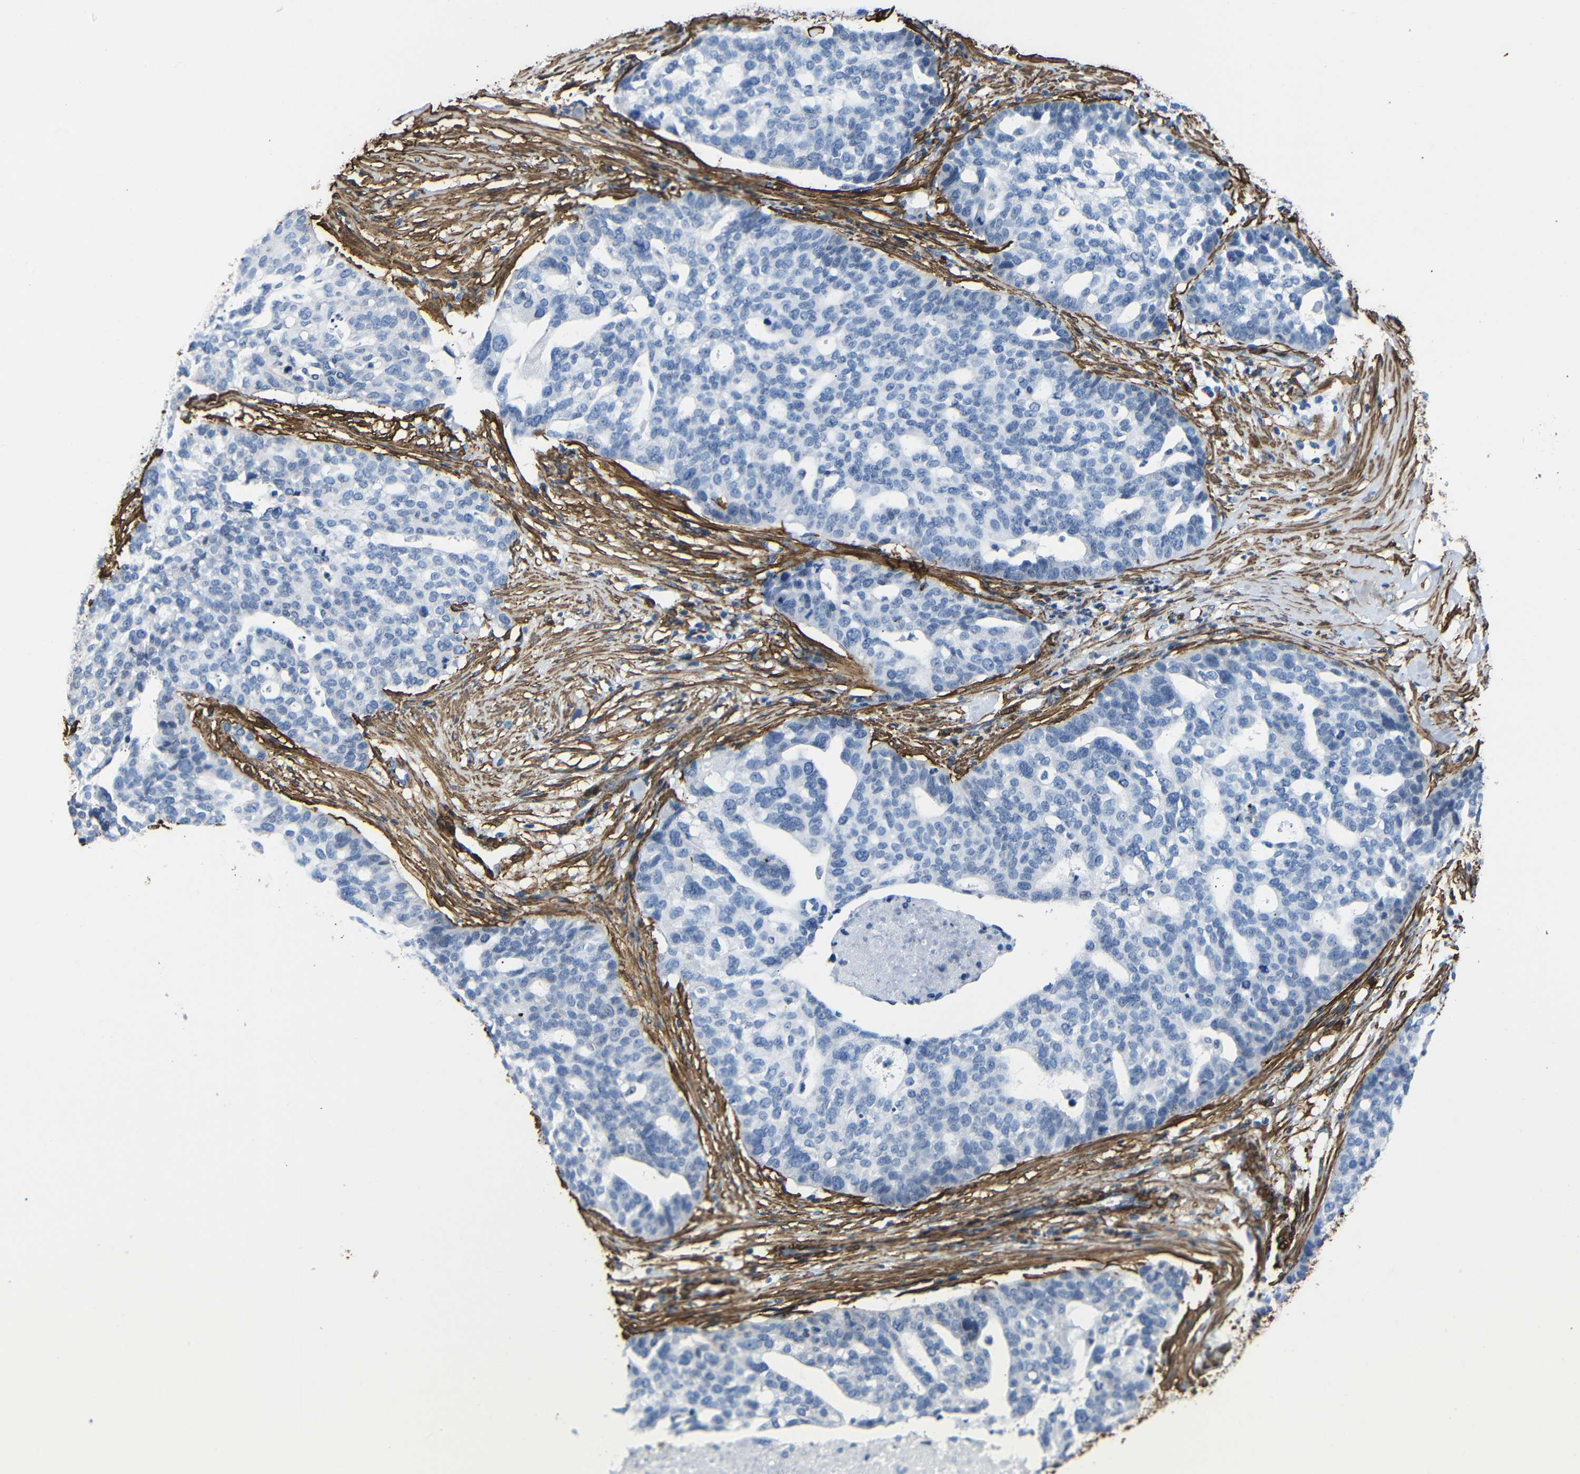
{"staining": {"intensity": "negative", "quantity": "none", "location": "none"}, "tissue": "ovarian cancer", "cell_type": "Tumor cells", "image_type": "cancer", "snomed": [{"axis": "morphology", "description": "Cystadenocarcinoma, serous, NOS"}, {"axis": "topography", "description": "Ovary"}], "caption": "Immunohistochemical staining of human ovarian cancer shows no significant positivity in tumor cells.", "gene": "ACTA2", "patient": {"sex": "female", "age": 59}}